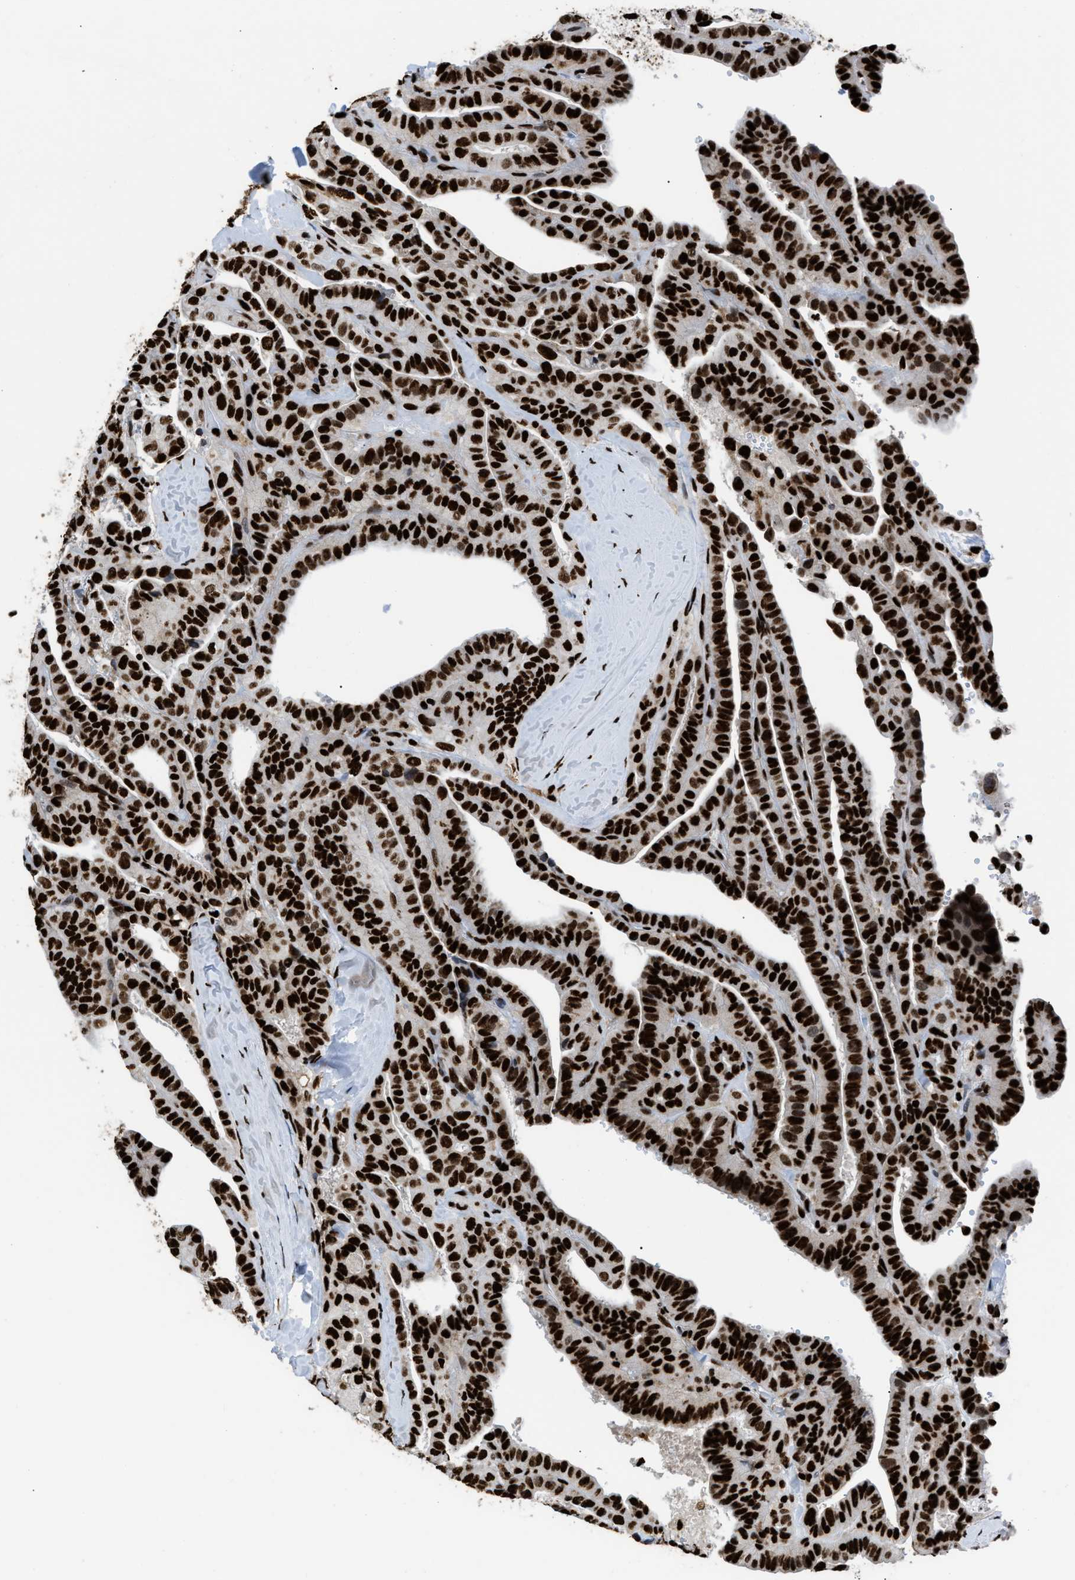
{"staining": {"intensity": "strong", "quantity": ">75%", "location": "nuclear"}, "tissue": "thyroid cancer", "cell_type": "Tumor cells", "image_type": "cancer", "snomed": [{"axis": "morphology", "description": "Papillary adenocarcinoma, NOS"}, {"axis": "topography", "description": "Thyroid gland"}], "caption": "IHC of thyroid cancer (papillary adenocarcinoma) demonstrates high levels of strong nuclear staining in approximately >75% of tumor cells.", "gene": "HNRNPM", "patient": {"sex": "male", "age": 77}}